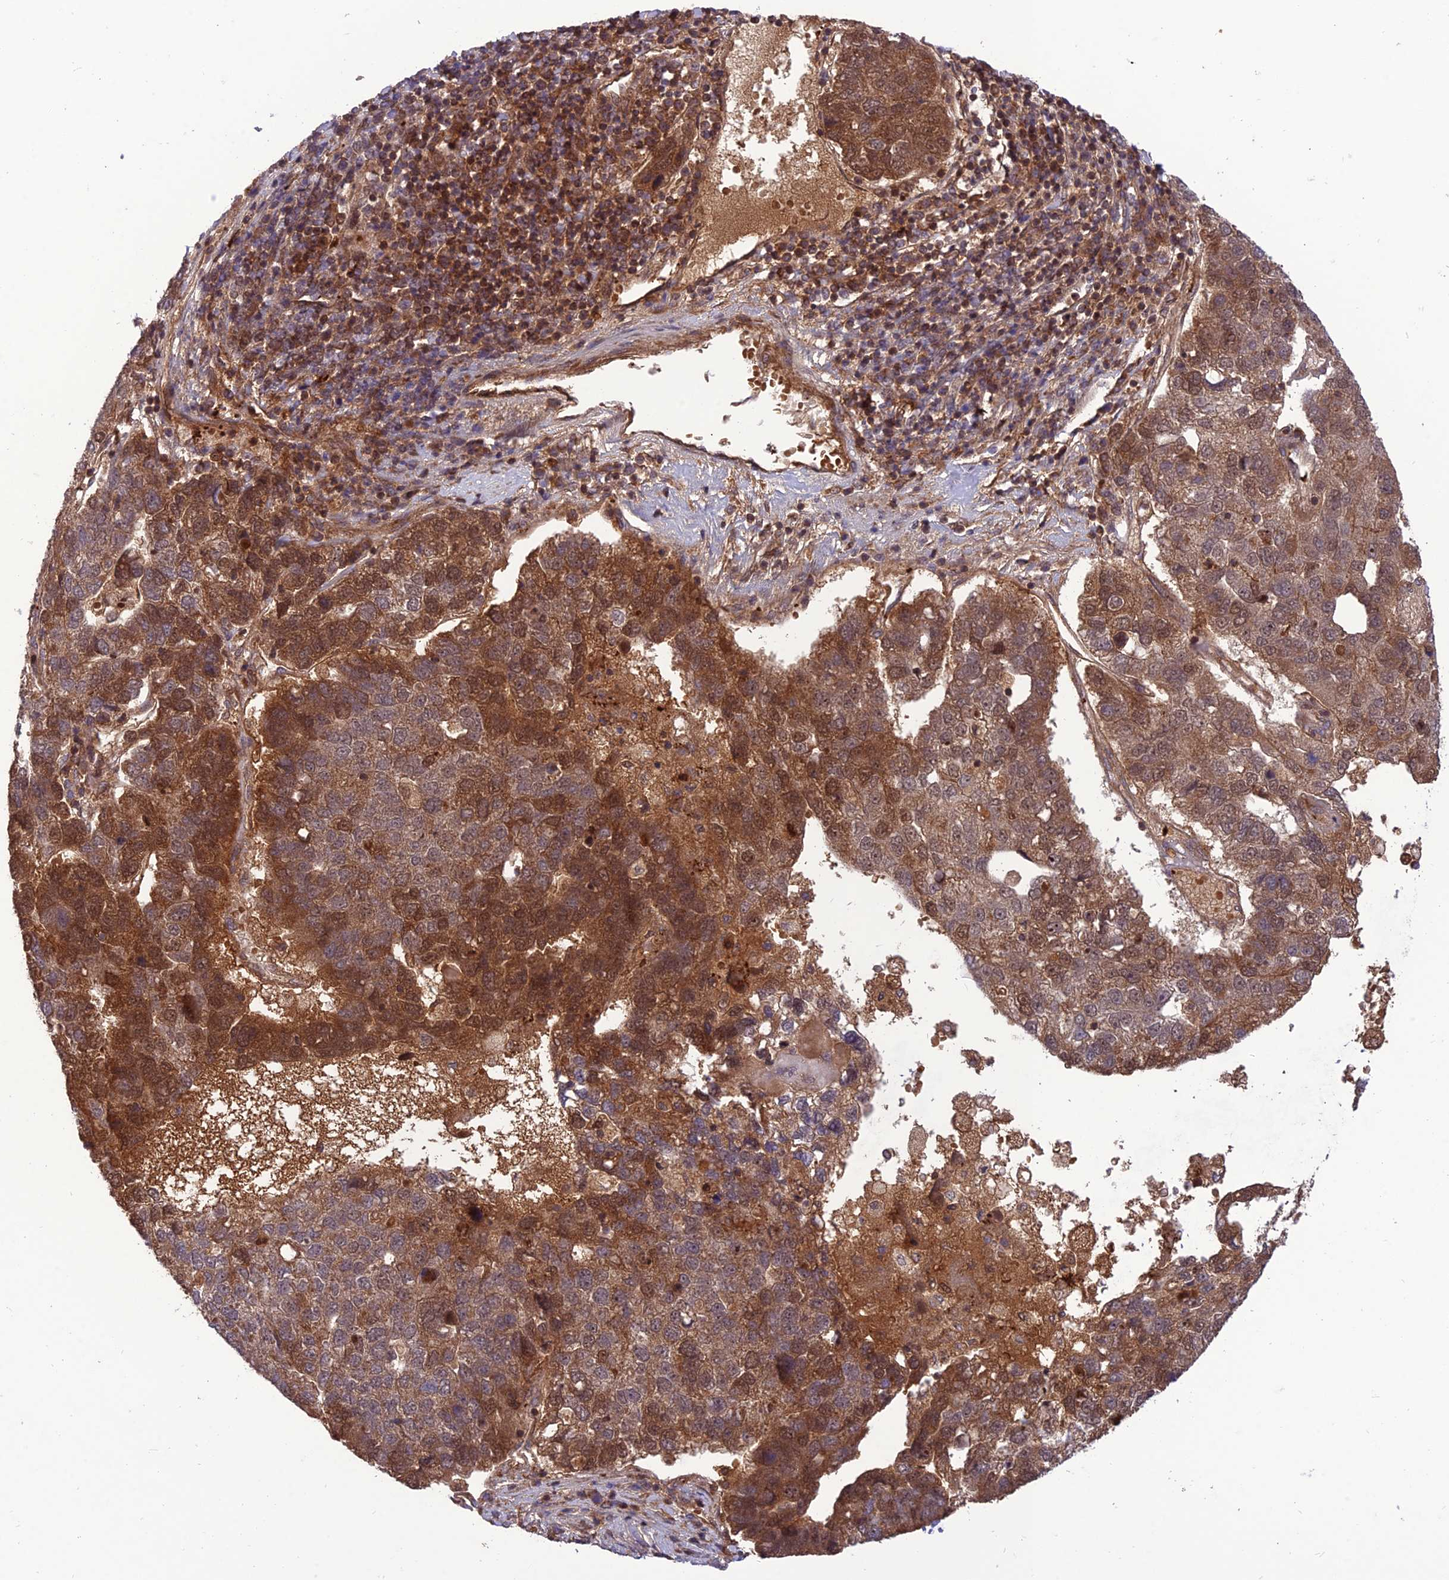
{"staining": {"intensity": "moderate", "quantity": ">75%", "location": "cytoplasmic/membranous,nuclear"}, "tissue": "pancreatic cancer", "cell_type": "Tumor cells", "image_type": "cancer", "snomed": [{"axis": "morphology", "description": "Adenocarcinoma, NOS"}, {"axis": "topography", "description": "Pancreas"}], "caption": "Pancreatic cancer was stained to show a protein in brown. There is medium levels of moderate cytoplasmic/membranous and nuclear positivity in about >75% of tumor cells.", "gene": "NDUFC1", "patient": {"sex": "female", "age": 61}}